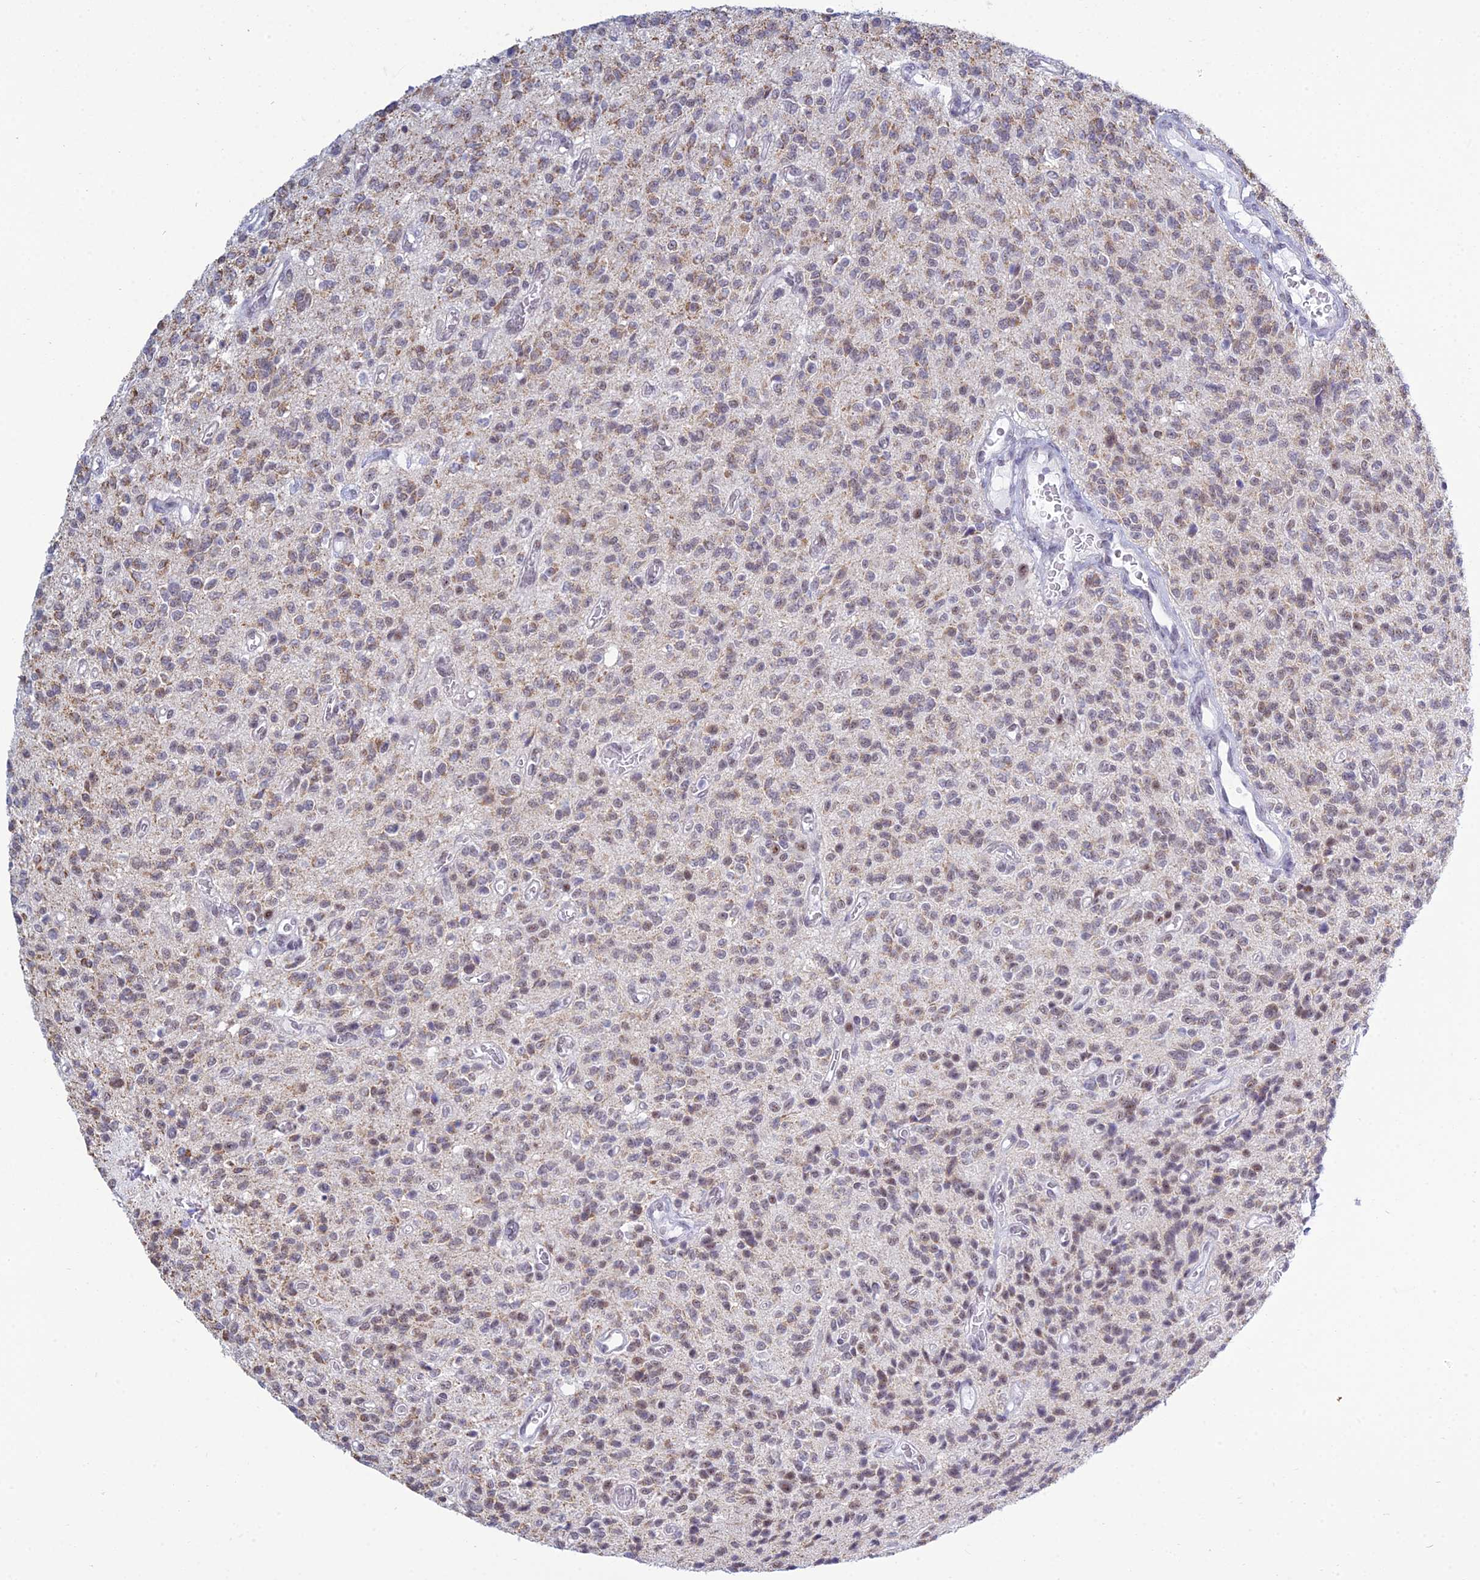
{"staining": {"intensity": "moderate", "quantity": "25%-75%", "location": "cytoplasmic/membranous,nuclear"}, "tissue": "glioma", "cell_type": "Tumor cells", "image_type": "cancer", "snomed": [{"axis": "morphology", "description": "Glioma, malignant, High grade"}, {"axis": "topography", "description": "Brain"}], "caption": "Moderate cytoplasmic/membranous and nuclear staining is present in about 25%-75% of tumor cells in glioma.", "gene": "KLF14", "patient": {"sex": "male", "age": 34}}